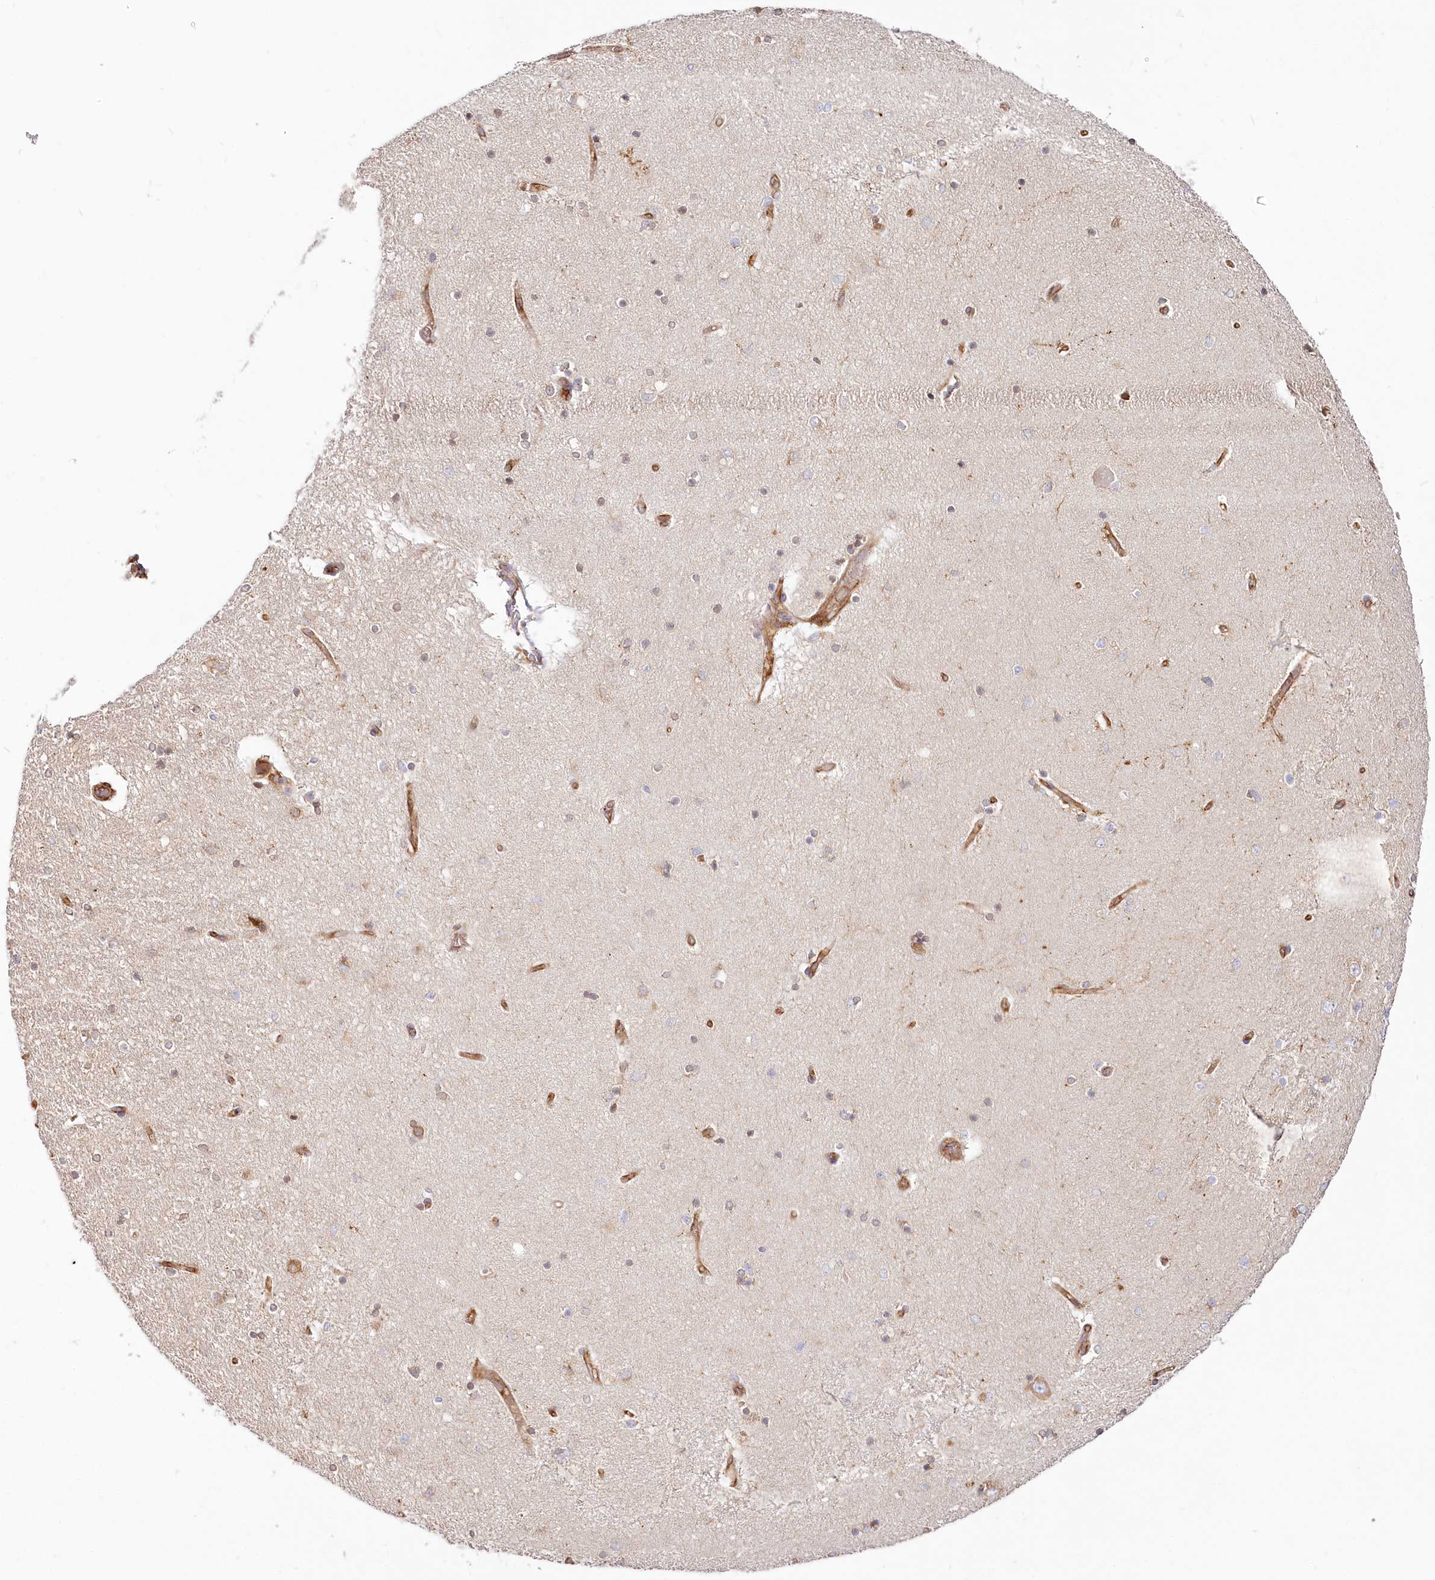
{"staining": {"intensity": "moderate", "quantity": "25%-75%", "location": "cytoplasmic/membranous"}, "tissue": "hippocampus", "cell_type": "Glial cells", "image_type": "normal", "snomed": [{"axis": "morphology", "description": "Normal tissue, NOS"}, {"axis": "topography", "description": "Hippocampus"}], "caption": "Immunohistochemistry (IHC) micrograph of unremarkable hippocampus: hippocampus stained using IHC displays medium levels of moderate protein expression localized specifically in the cytoplasmic/membranous of glial cells, appearing as a cytoplasmic/membranous brown color.", "gene": "HARS2", "patient": {"sex": "female", "age": 54}}